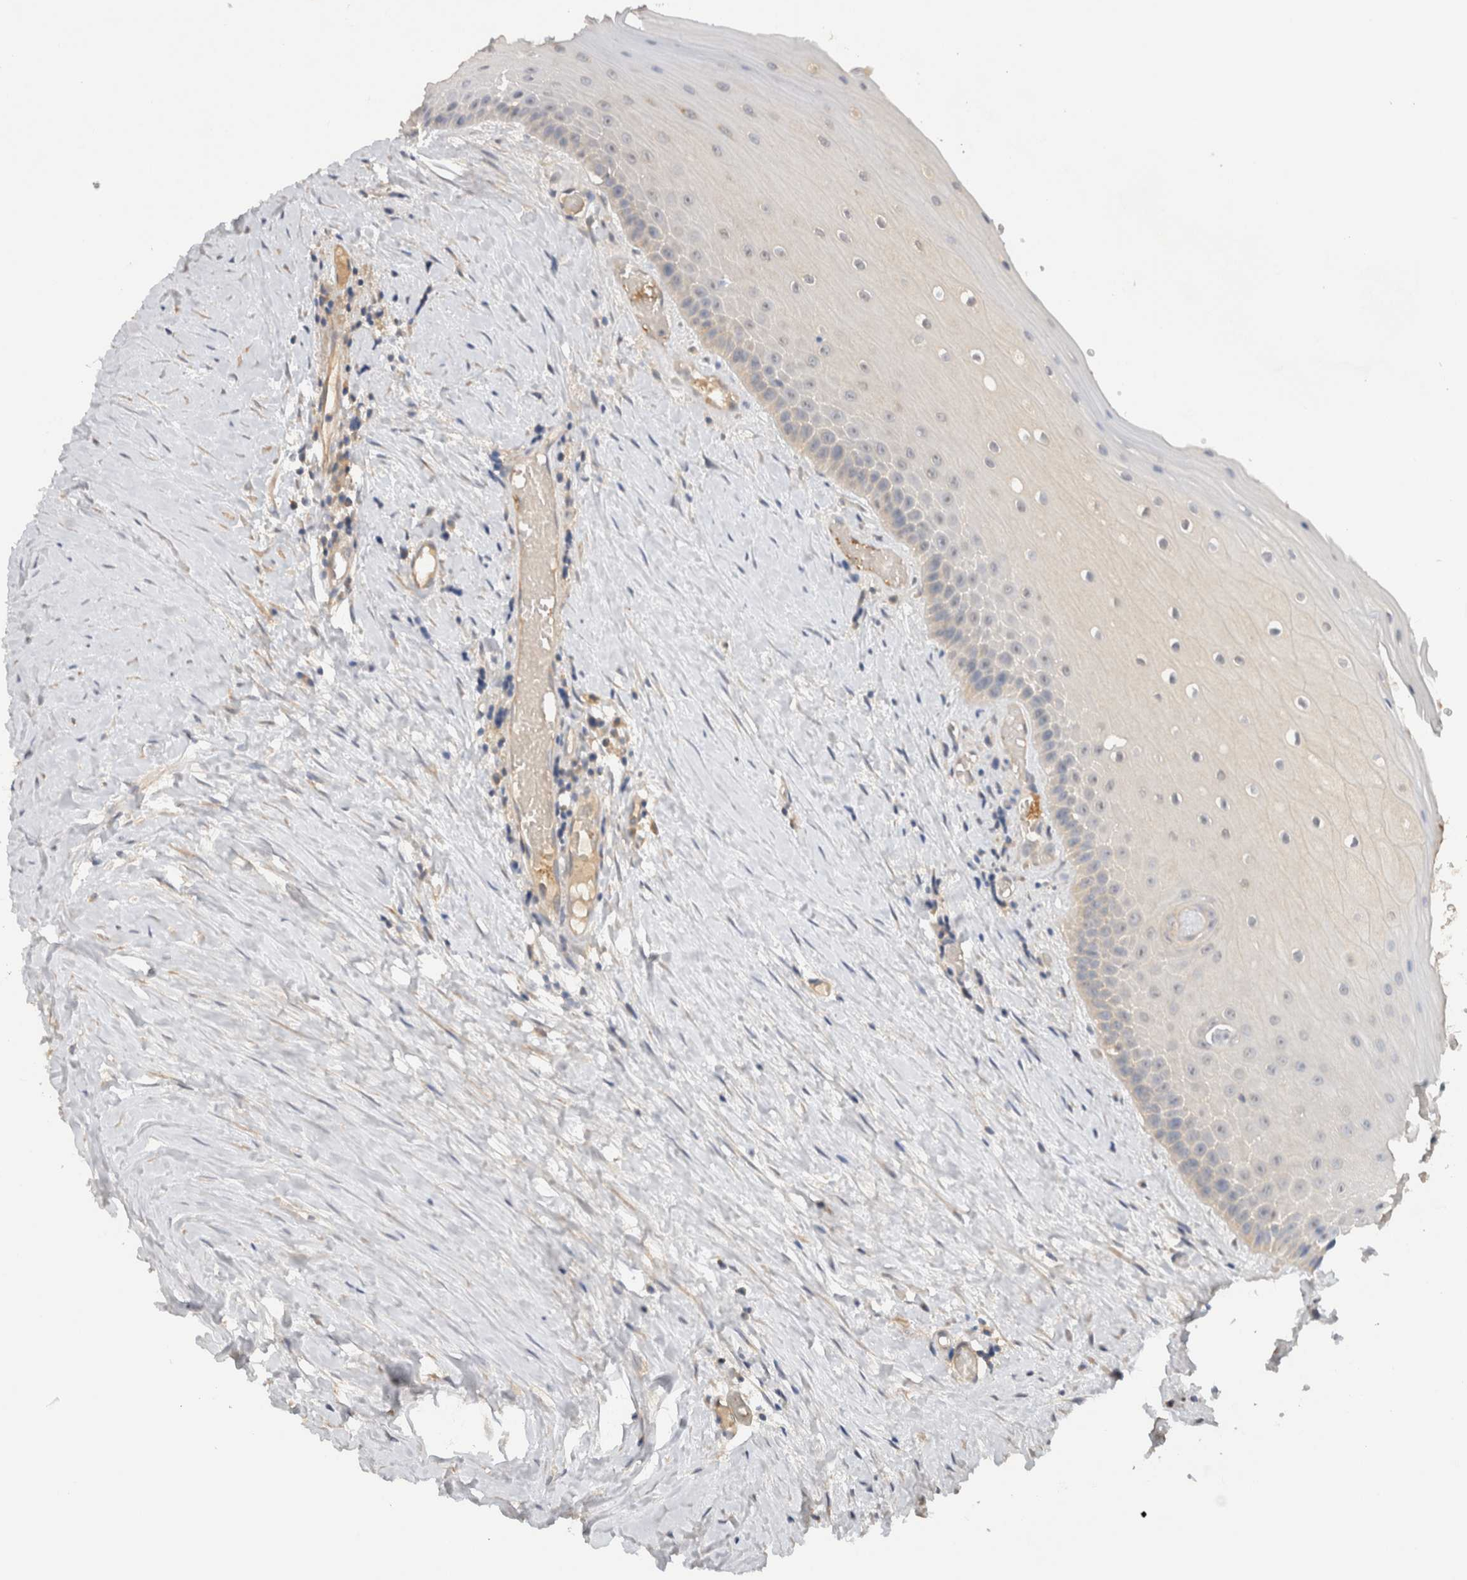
{"staining": {"intensity": "weak", "quantity": "<25%", "location": "cytoplasmic/membranous"}, "tissue": "oral mucosa", "cell_type": "Squamous epithelial cells", "image_type": "normal", "snomed": [{"axis": "morphology", "description": "Normal tissue, NOS"}, {"axis": "topography", "description": "Skeletal muscle"}, {"axis": "topography", "description": "Oral tissue"}, {"axis": "topography", "description": "Peripheral nerve tissue"}], "caption": "IHC image of benign oral mucosa stained for a protein (brown), which demonstrates no positivity in squamous epithelial cells.", "gene": "C8orf44", "patient": {"sex": "female", "age": 84}}